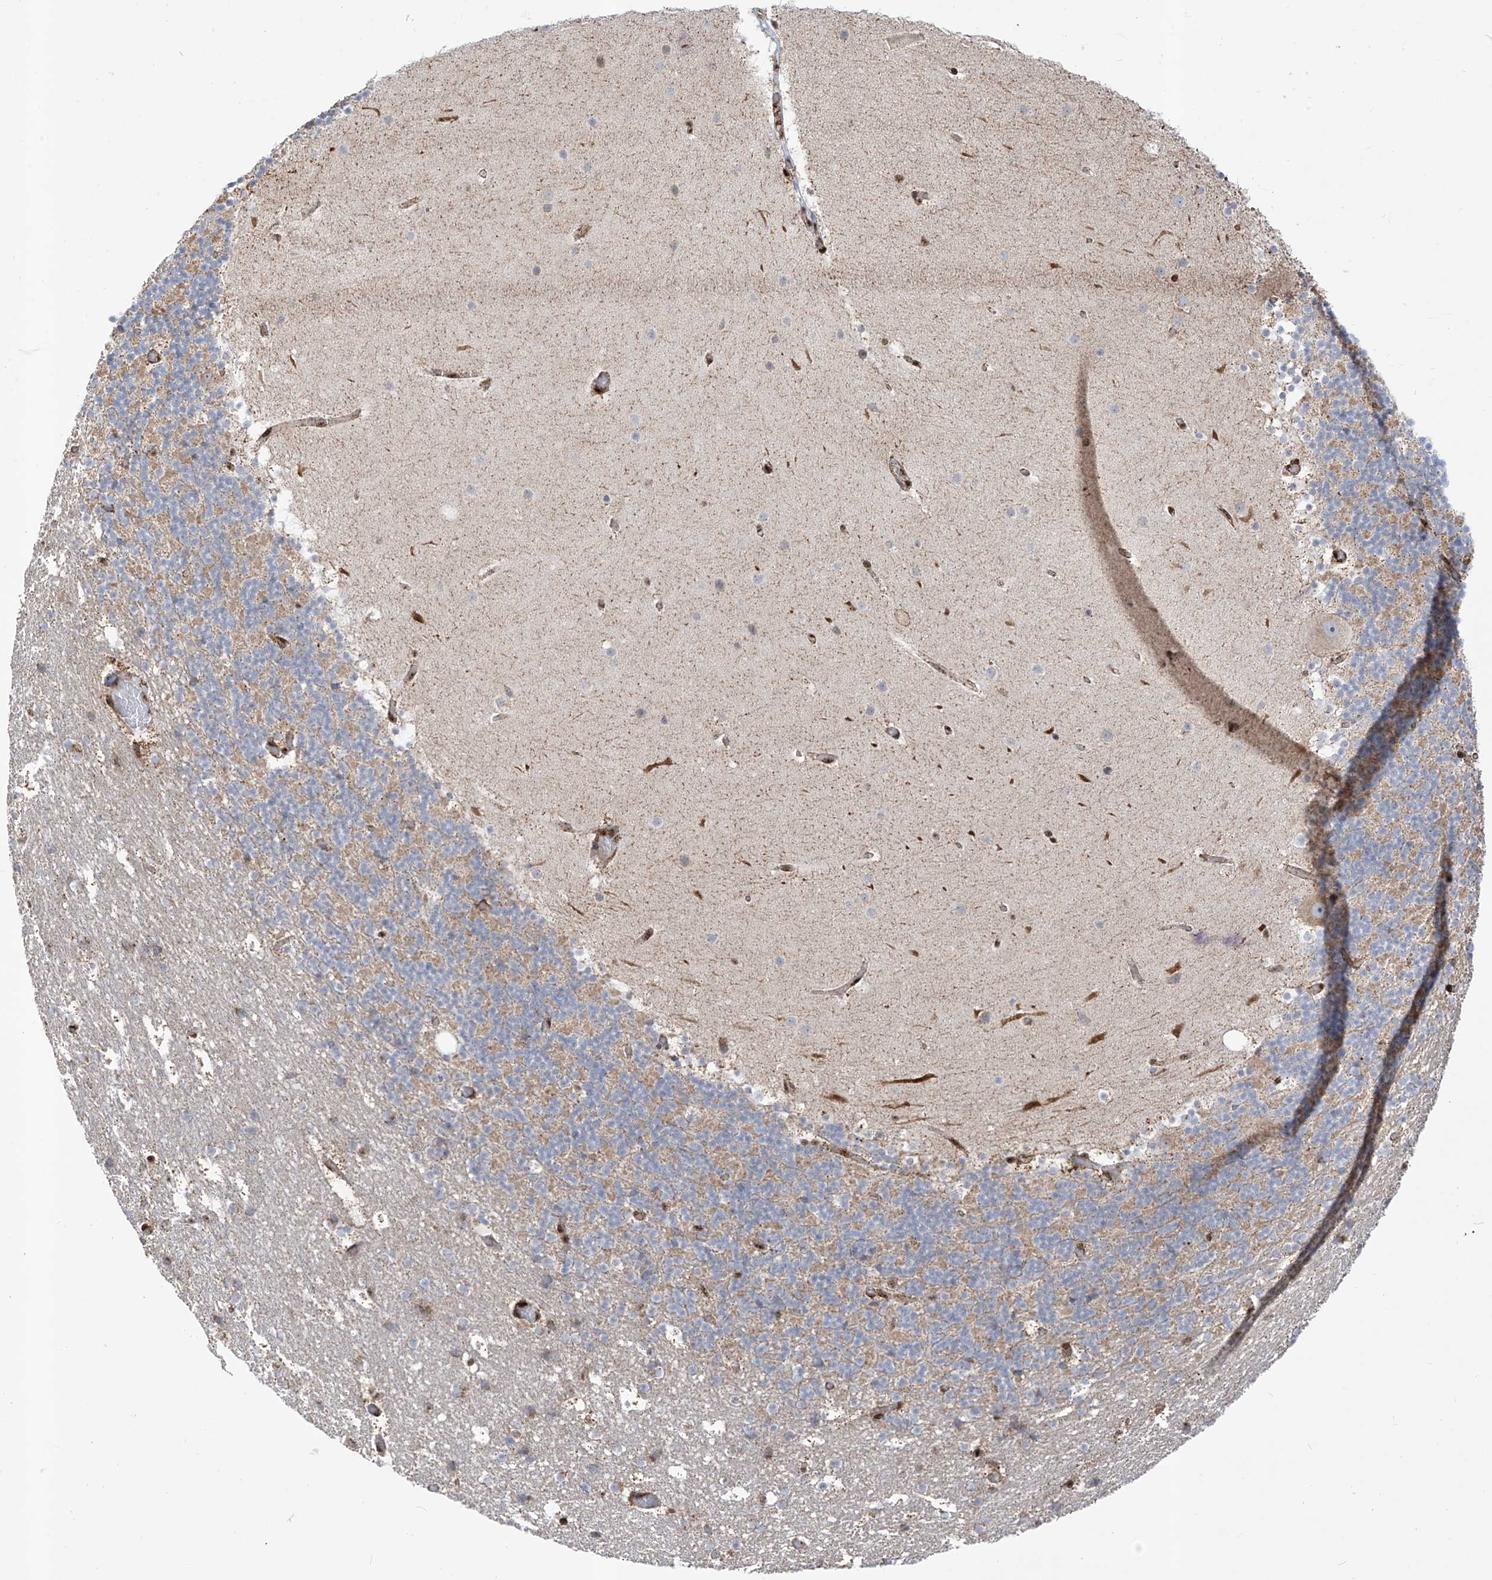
{"staining": {"intensity": "weak", "quantity": "<25%", "location": "cytoplasmic/membranous"}, "tissue": "cerebellum", "cell_type": "Cells in granular layer", "image_type": "normal", "snomed": [{"axis": "morphology", "description": "Normal tissue, NOS"}, {"axis": "topography", "description": "Cerebellum"}], "caption": "This is an immunohistochemistry histopathology image of benign cerebellum. There is no staining in cells in granular layer.", "gene": "ZBTB8A", "patient": {"sex": "male", "age": 57}}